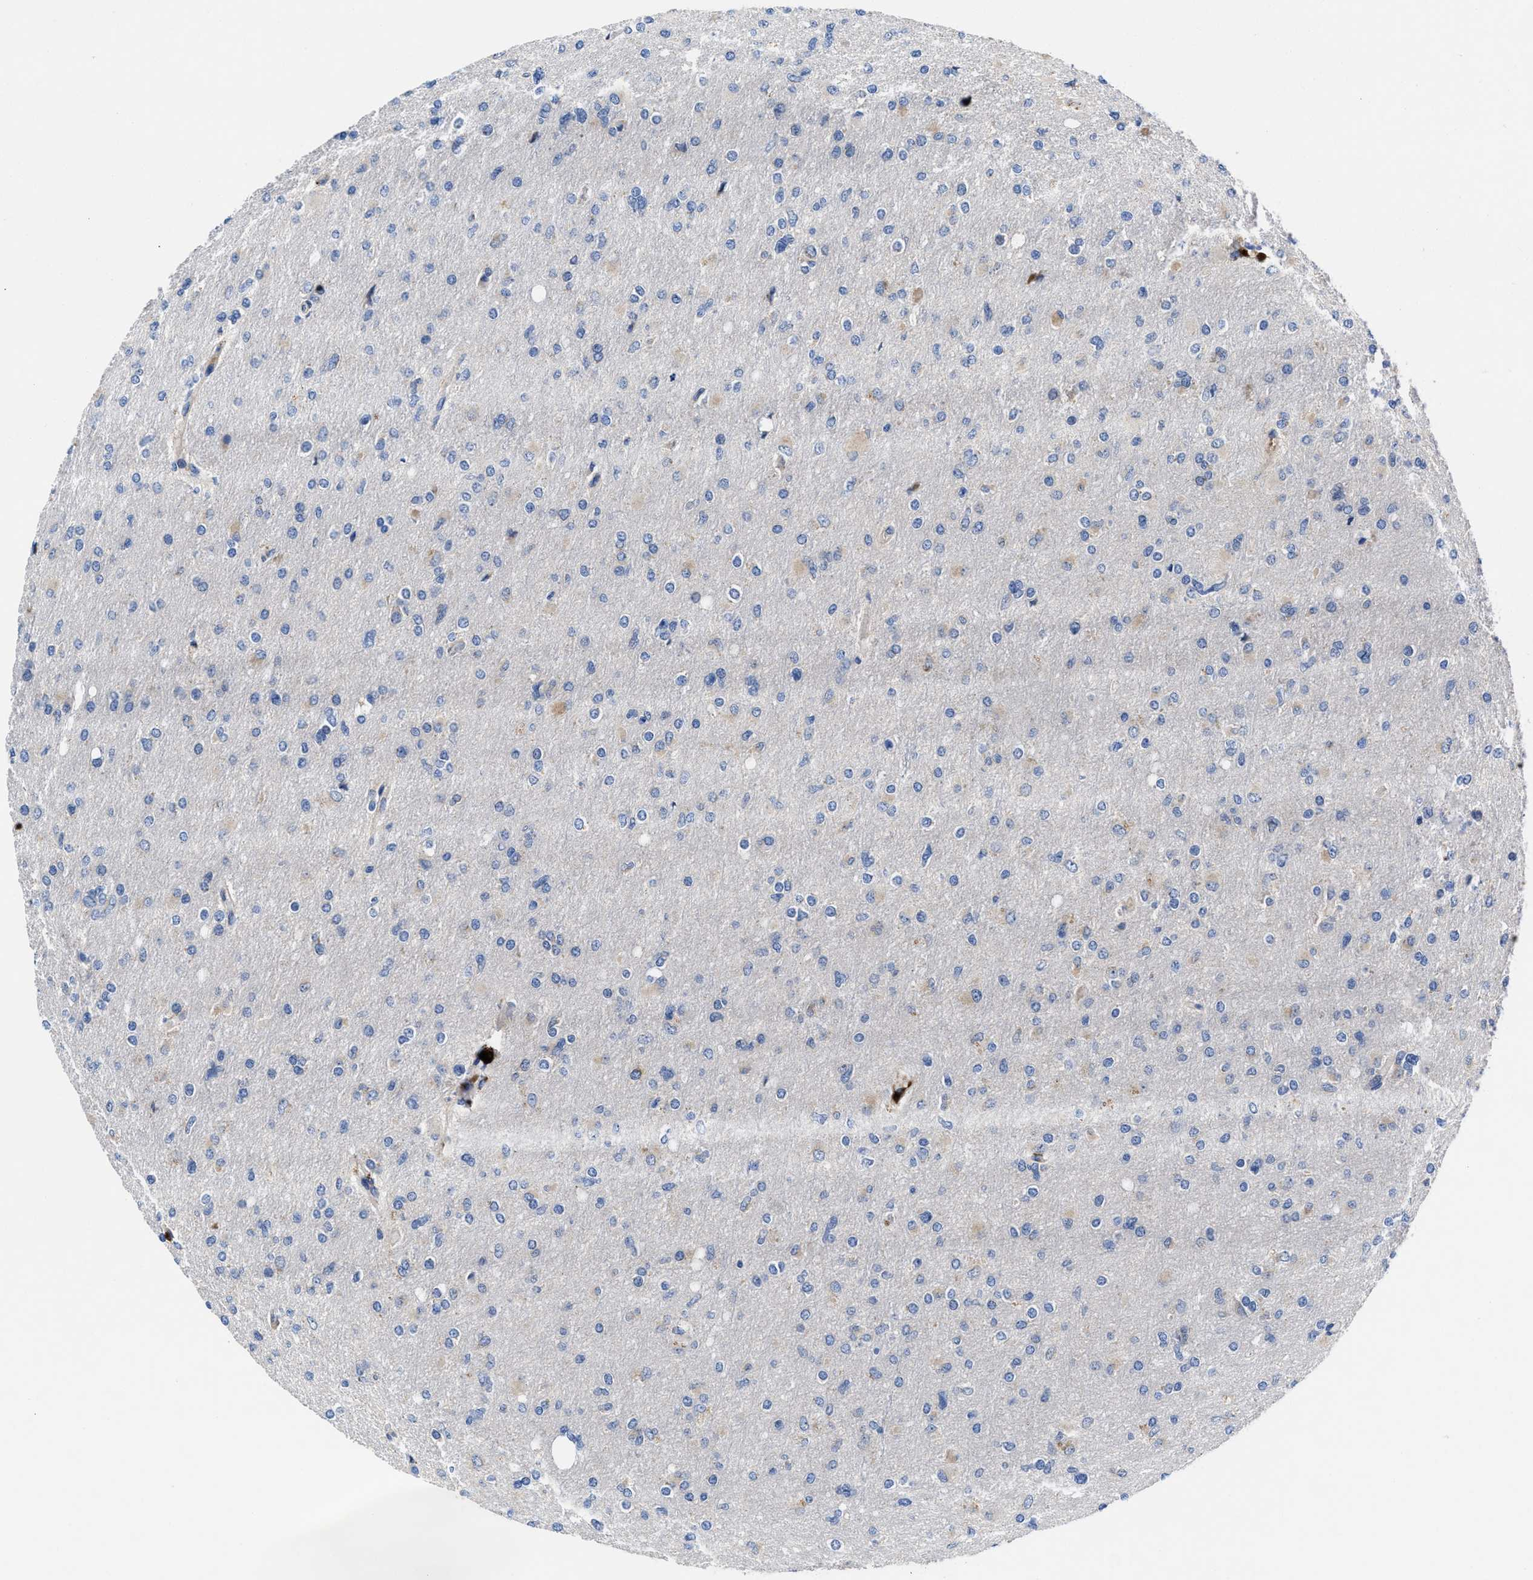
{"staining": {"intensity": "negative", "quantity": "none", "location": "none"}, "tissue": "glioma", "cell_type": "Tumor cells", "image_type": "cancer", "snomed": [{"axis": "morphology", "description": "Glioma, malignant, High grade"}, {"axis": "topography", "description": "Cerebral cortex"}], "caption": "This is an immunohistochemistry (IHC) photomicrograph of glioma. There is no staining in tumor cells.", "gene": "DHRS13", "patient": {"sex": "female", "age": 36}}